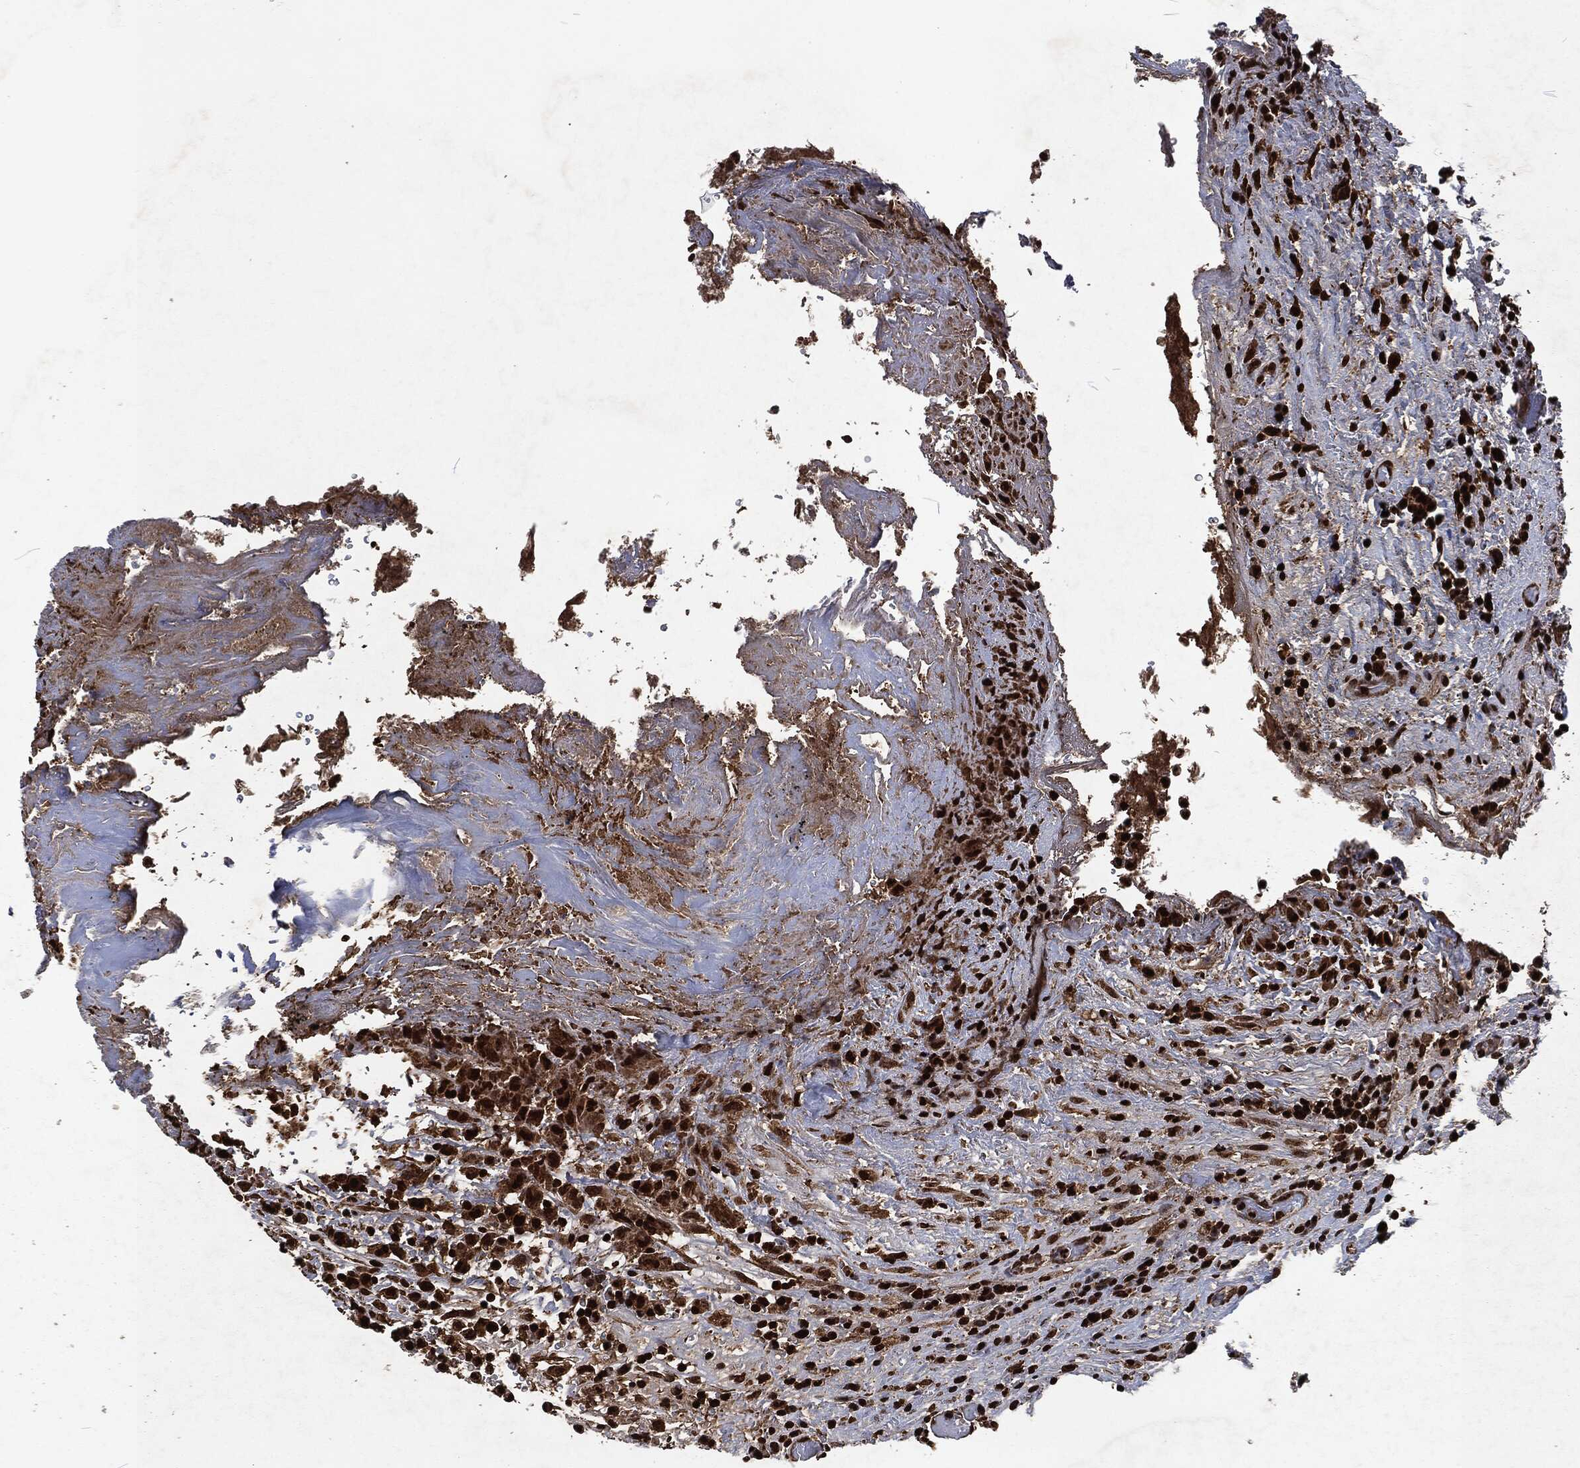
{"staining": {"intensity": "strong", "quantity": ">75%", "location": "cytoplasmic/membranous,nuclear"}, "tissue": "urothelial cancer", "cell_type": "Tumor cells", "image_type": "cancer", "snomed": [{"axis": "morphology", "description": "Urothelial carcinoma, High grade"}, {"axis": "topography", "description": "Urinary bladder"}], "caption": "Immunohistochemical staining of human urothelial cancer shows strong cytoplasmic/membranous and nuclear protein staining in about >75% of tumor cells. The staining is performed using DAB (3,3'-diaminobenzidine) brown chromogen to label protein expression. The nuclei are counter-stained blue using hematoxylin.", "gene": "SNAI1", "patient": {"sex": "female", "age": 41}}